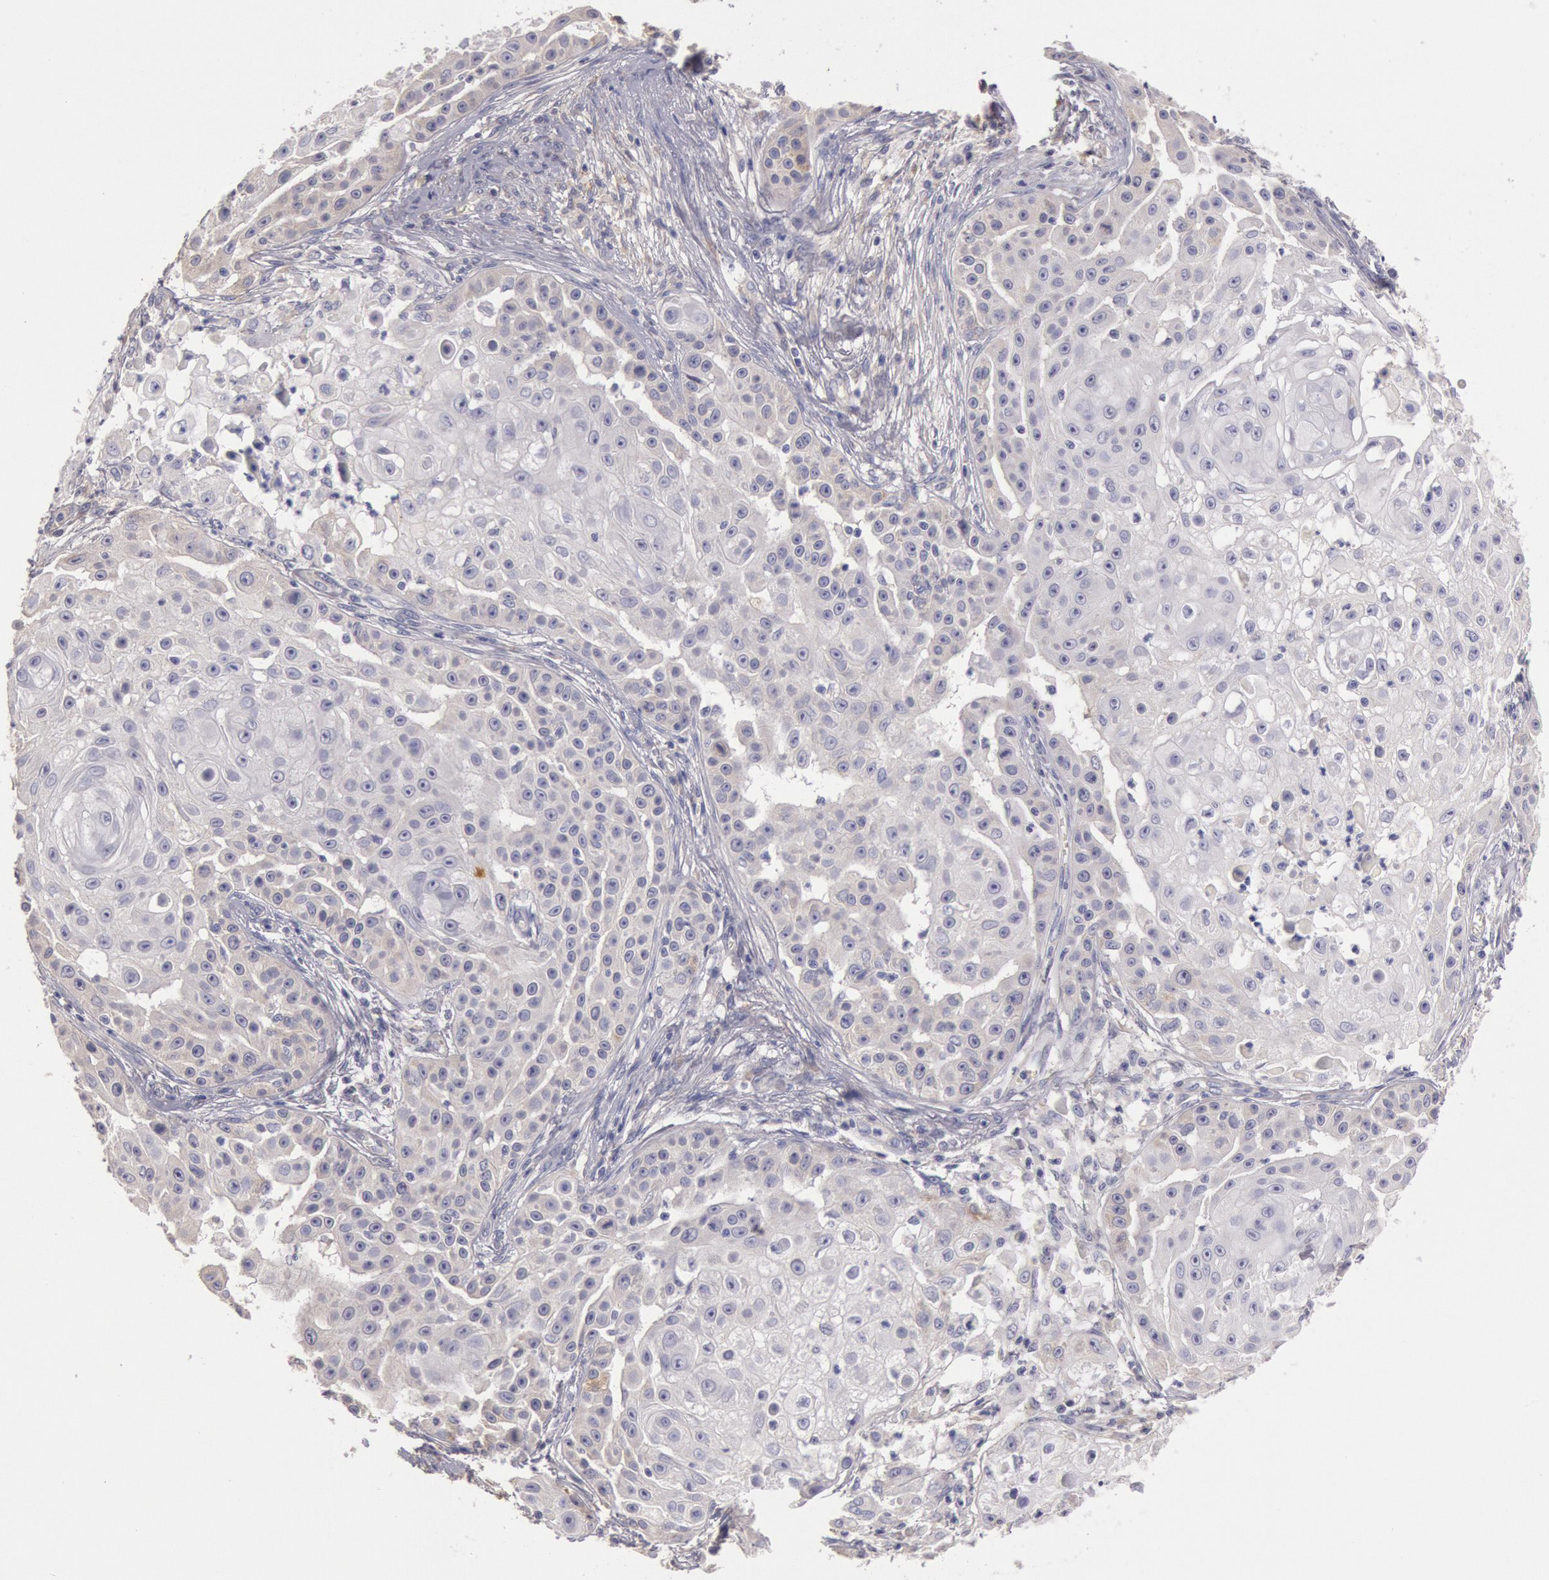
{"staining": {"intensity": "negative", "quantity": "none", "location": "none"}, "tissue": "skin cancer", "cell_type": "Tumor cells", "image_type": "cancer", "snomed": [{"axis": "morphology", "description": "Squamous cell carcinoma, NOS"}, {"axis": "topography", "description": "Skin"}], "caption": "IHC image of human skin cancer stained for a protein (brown), which displays no positivity in tumor cells.", "gene": "C1R", "patient": {"sex": "female", "age": 57}}